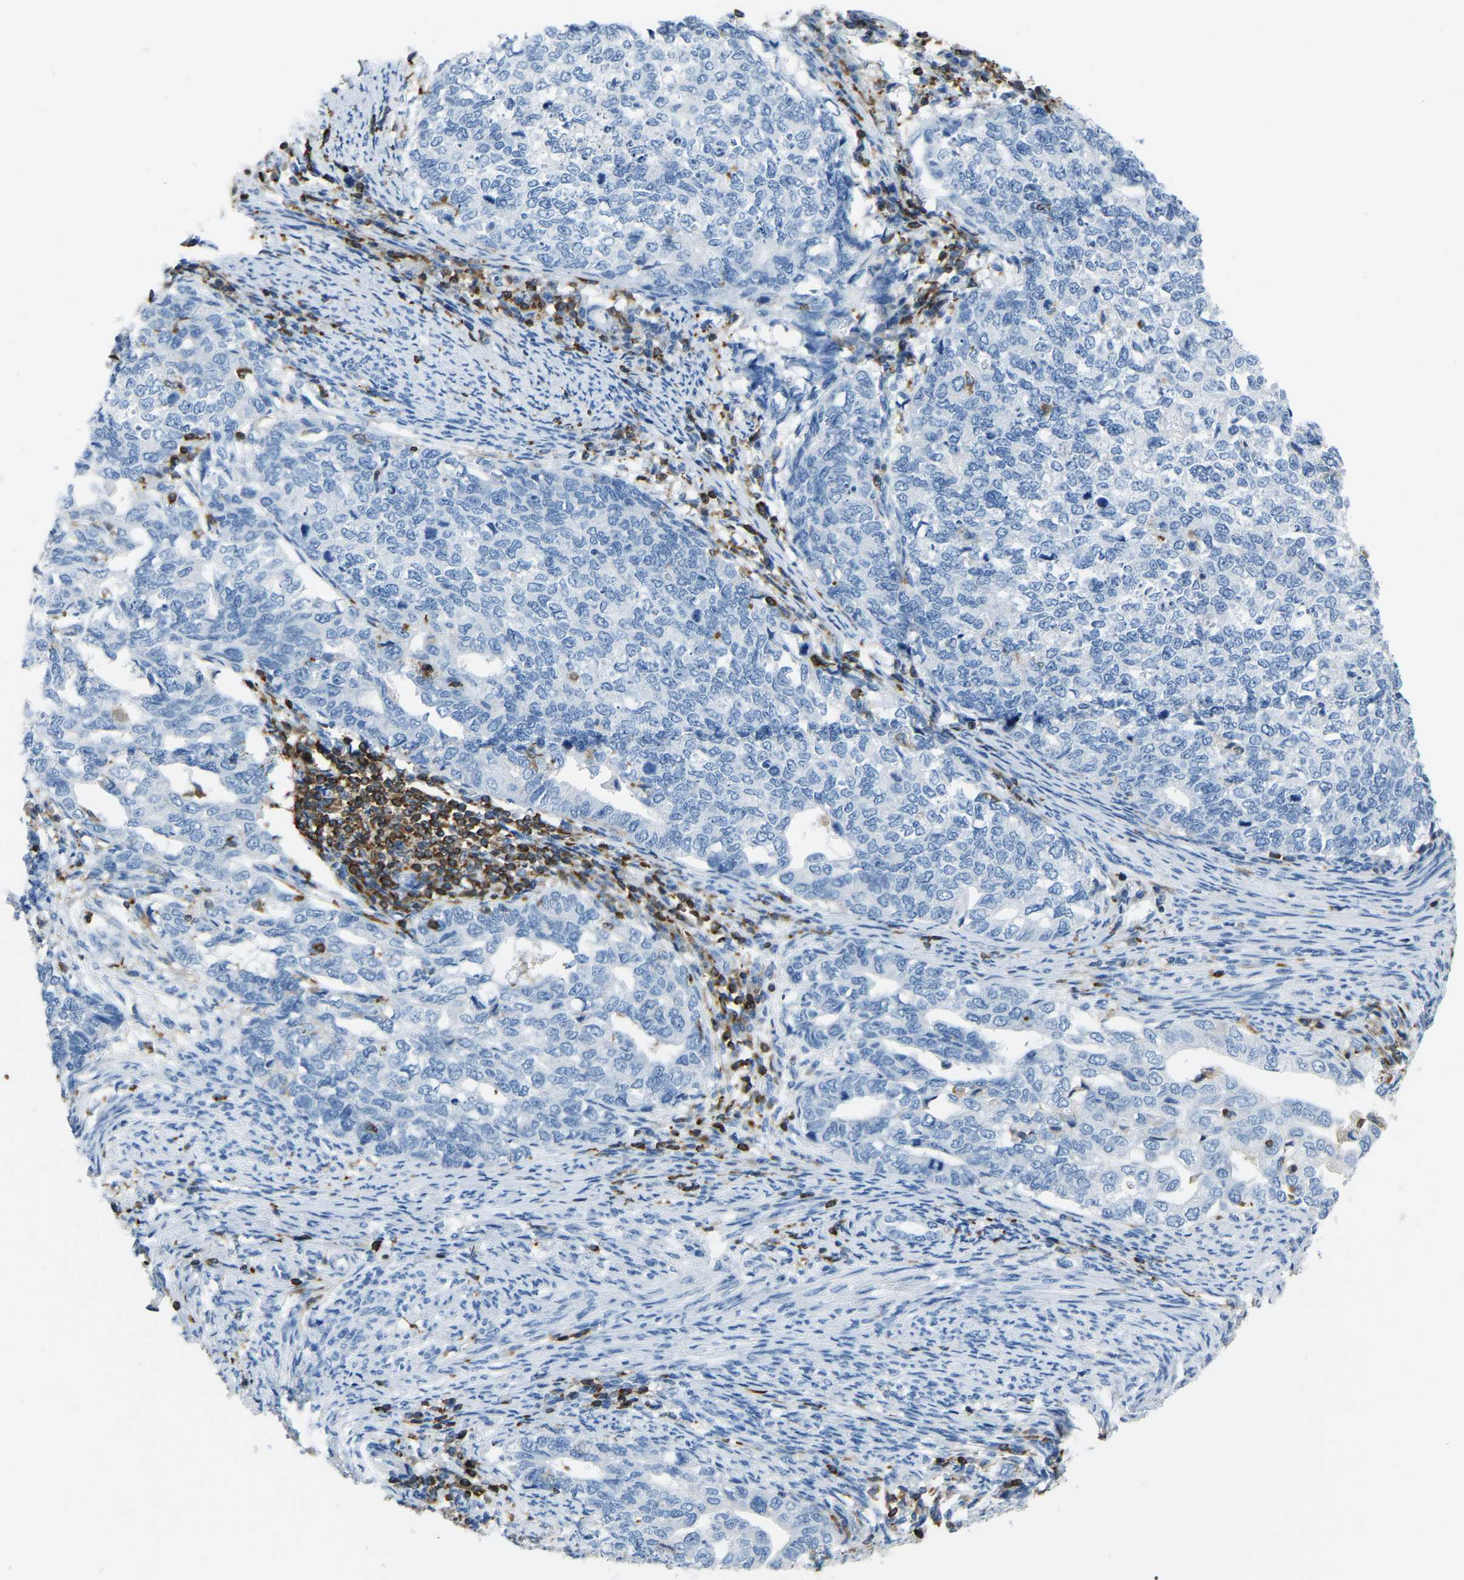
{"staining": {"intensity": "negative", "quantity": "none", "location": "none"}, "tissue": "cervical cancer", "cell_type": "Tumor cells", "image_type": "cancer", "snomed": [{"axis": "morphology", "description": "Squamous cell carcinoma, NOS"}, {"axis": "topography", "description": "Cervix"}], "caption": "Histopathology image shows no significant protein staining in tumor cells of cervical cancer.", "gene": "ARHGAP45", "patient": {"sex": "female", "age": 63}}